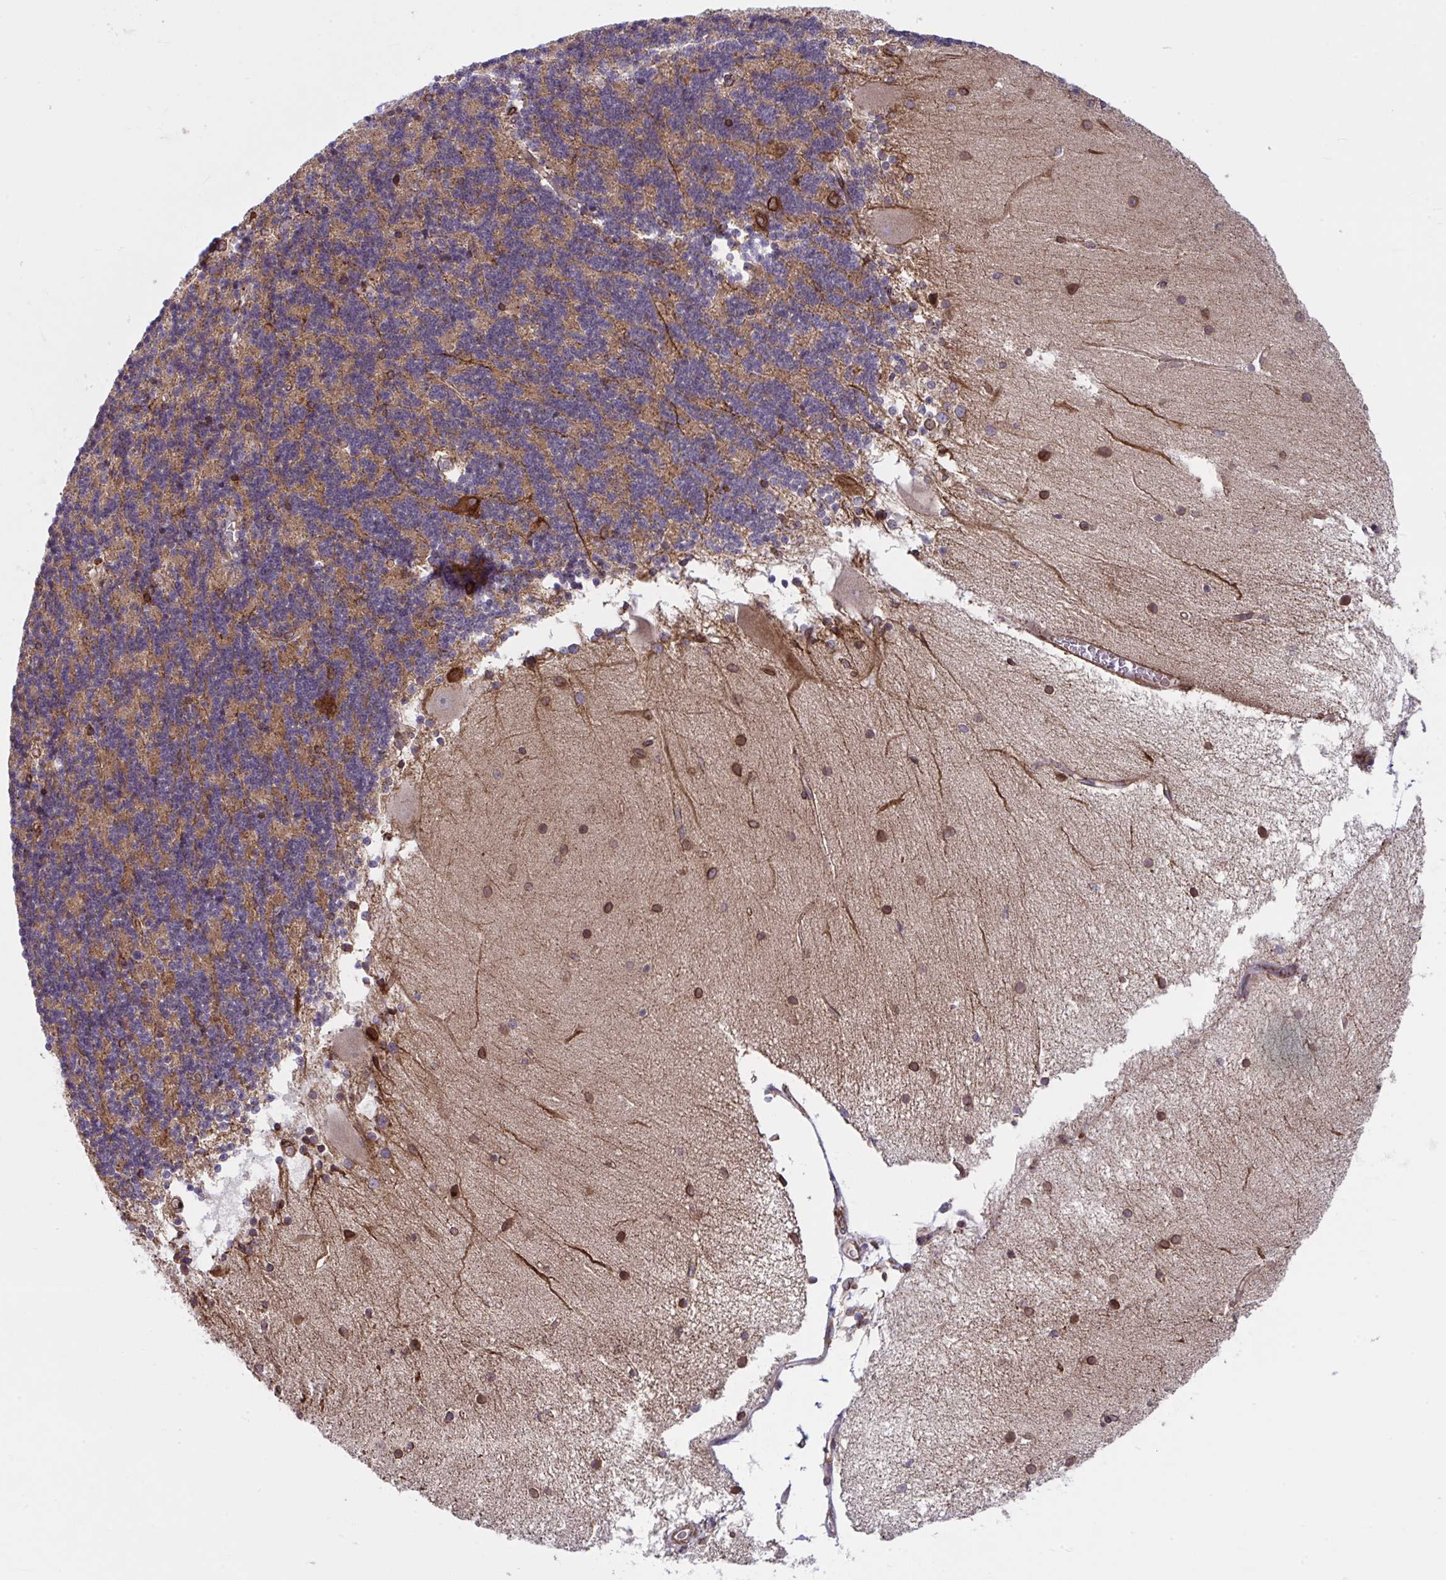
{"staining": {"intensity": "moderate", "quantity": "25%-75%", "location": "cytoplasmic/membranous"}, "tissue": "cerebellum", "cell_type": "Cells in granular layer", "image_type": "normal", "snomed": [{"axis": "morphology", "description": "Normal tissue, NOS"}, {"axis": "topography", "description": "Cerebellum"}], "caption": "A brown stain highlights moderate cytoplasmic/membranous staining of a protein in cells in granular layer of benign cerebellum.", "gene": "STIM2", "patient": {"sex": "female", "age": 54}}